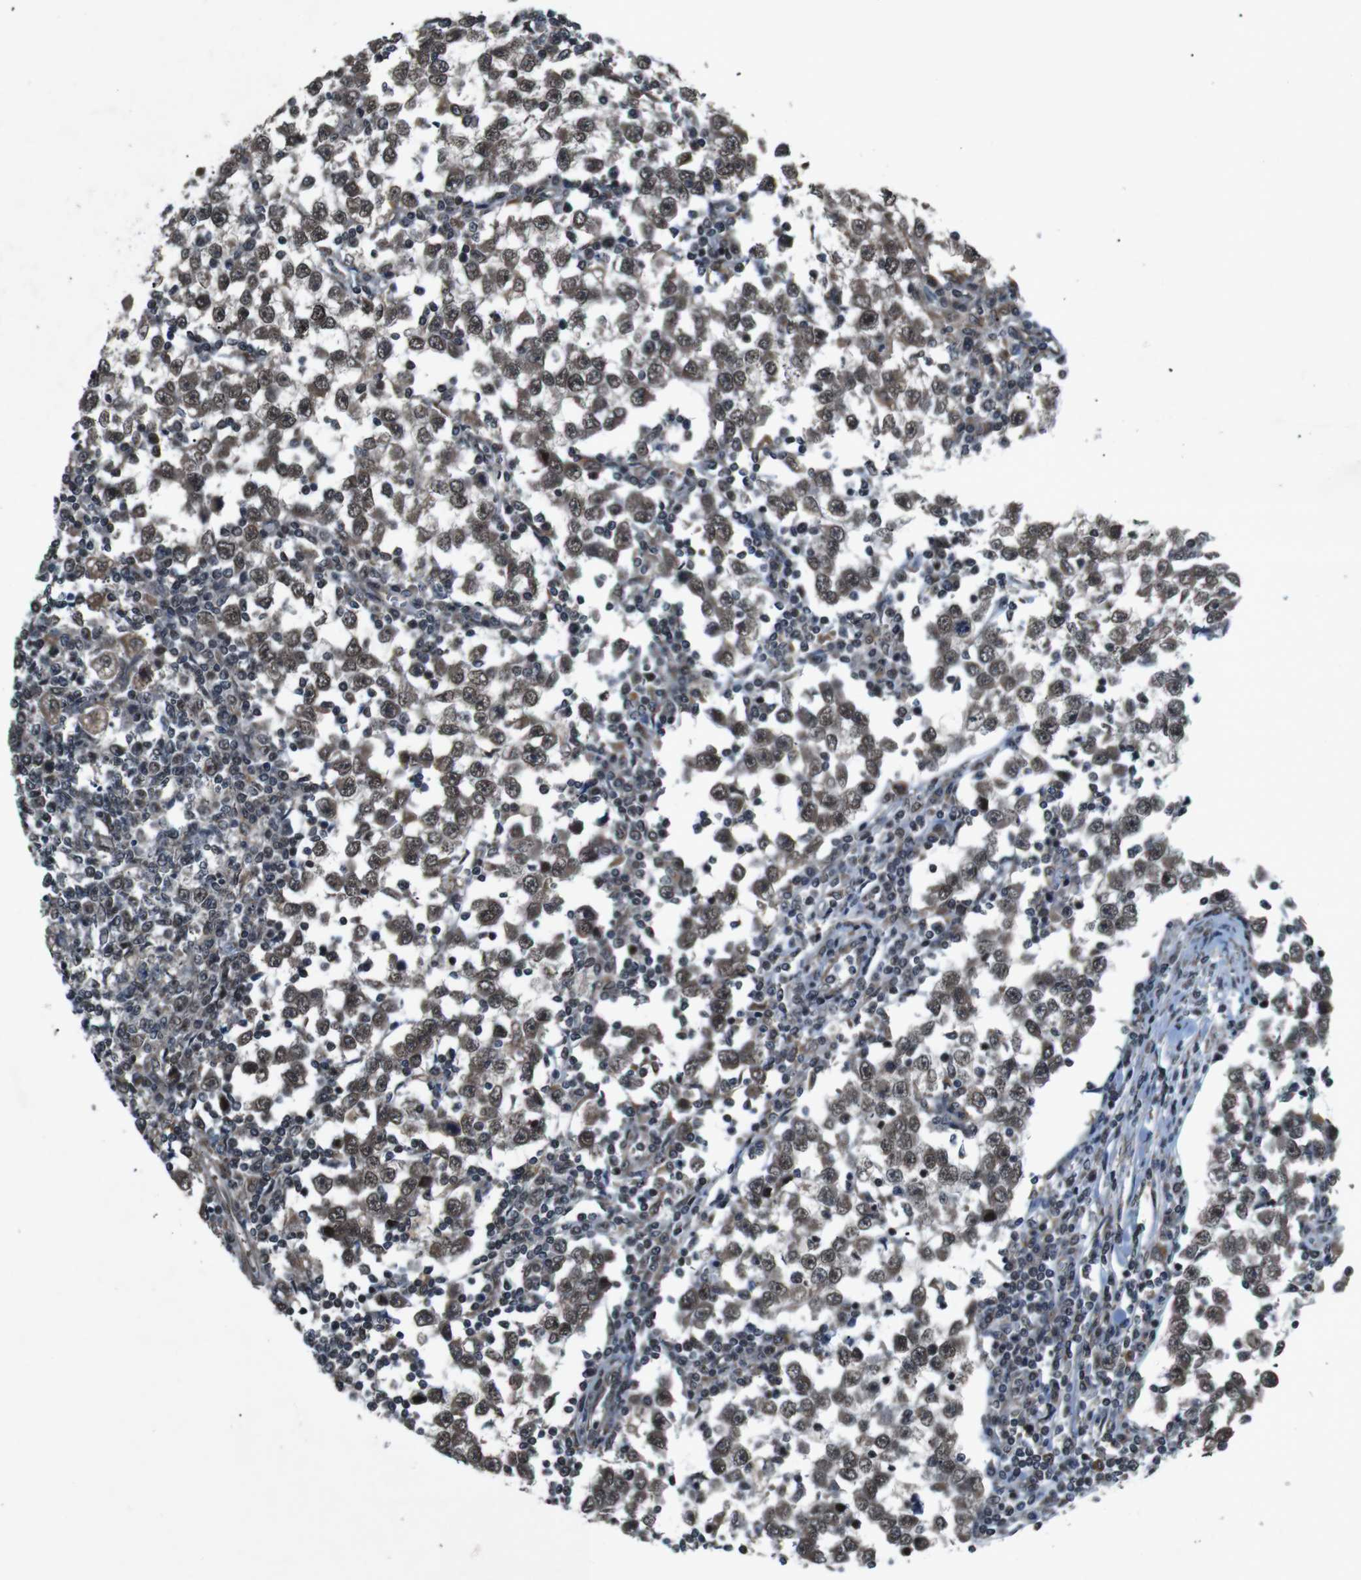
{"staining": {"intensity": "weak", "quantity": ">75%", "location": "cytoplasmic/membranous,nuclear"}, "tissue": "testis cancer", "cell_type": "Tumor cells", "image_type": "cancer", "snomed": [{"axis": "morphology", "description": "Seminoma, NOS"}, {"axis": "topography", "description": "Testis"}], "caption": "Seminoma (testis) tissue reveals weak cytoplasmic/membranous and nuclear staining in about >75% of tumor cells The staining was performed using DAB to visualize the protein expression in brown, while the nuclei were stained in blue with hematoxylin (Magnification: 20x).", "gene": "SOCS1", "patient": {"sex": "male", "age": 65}}